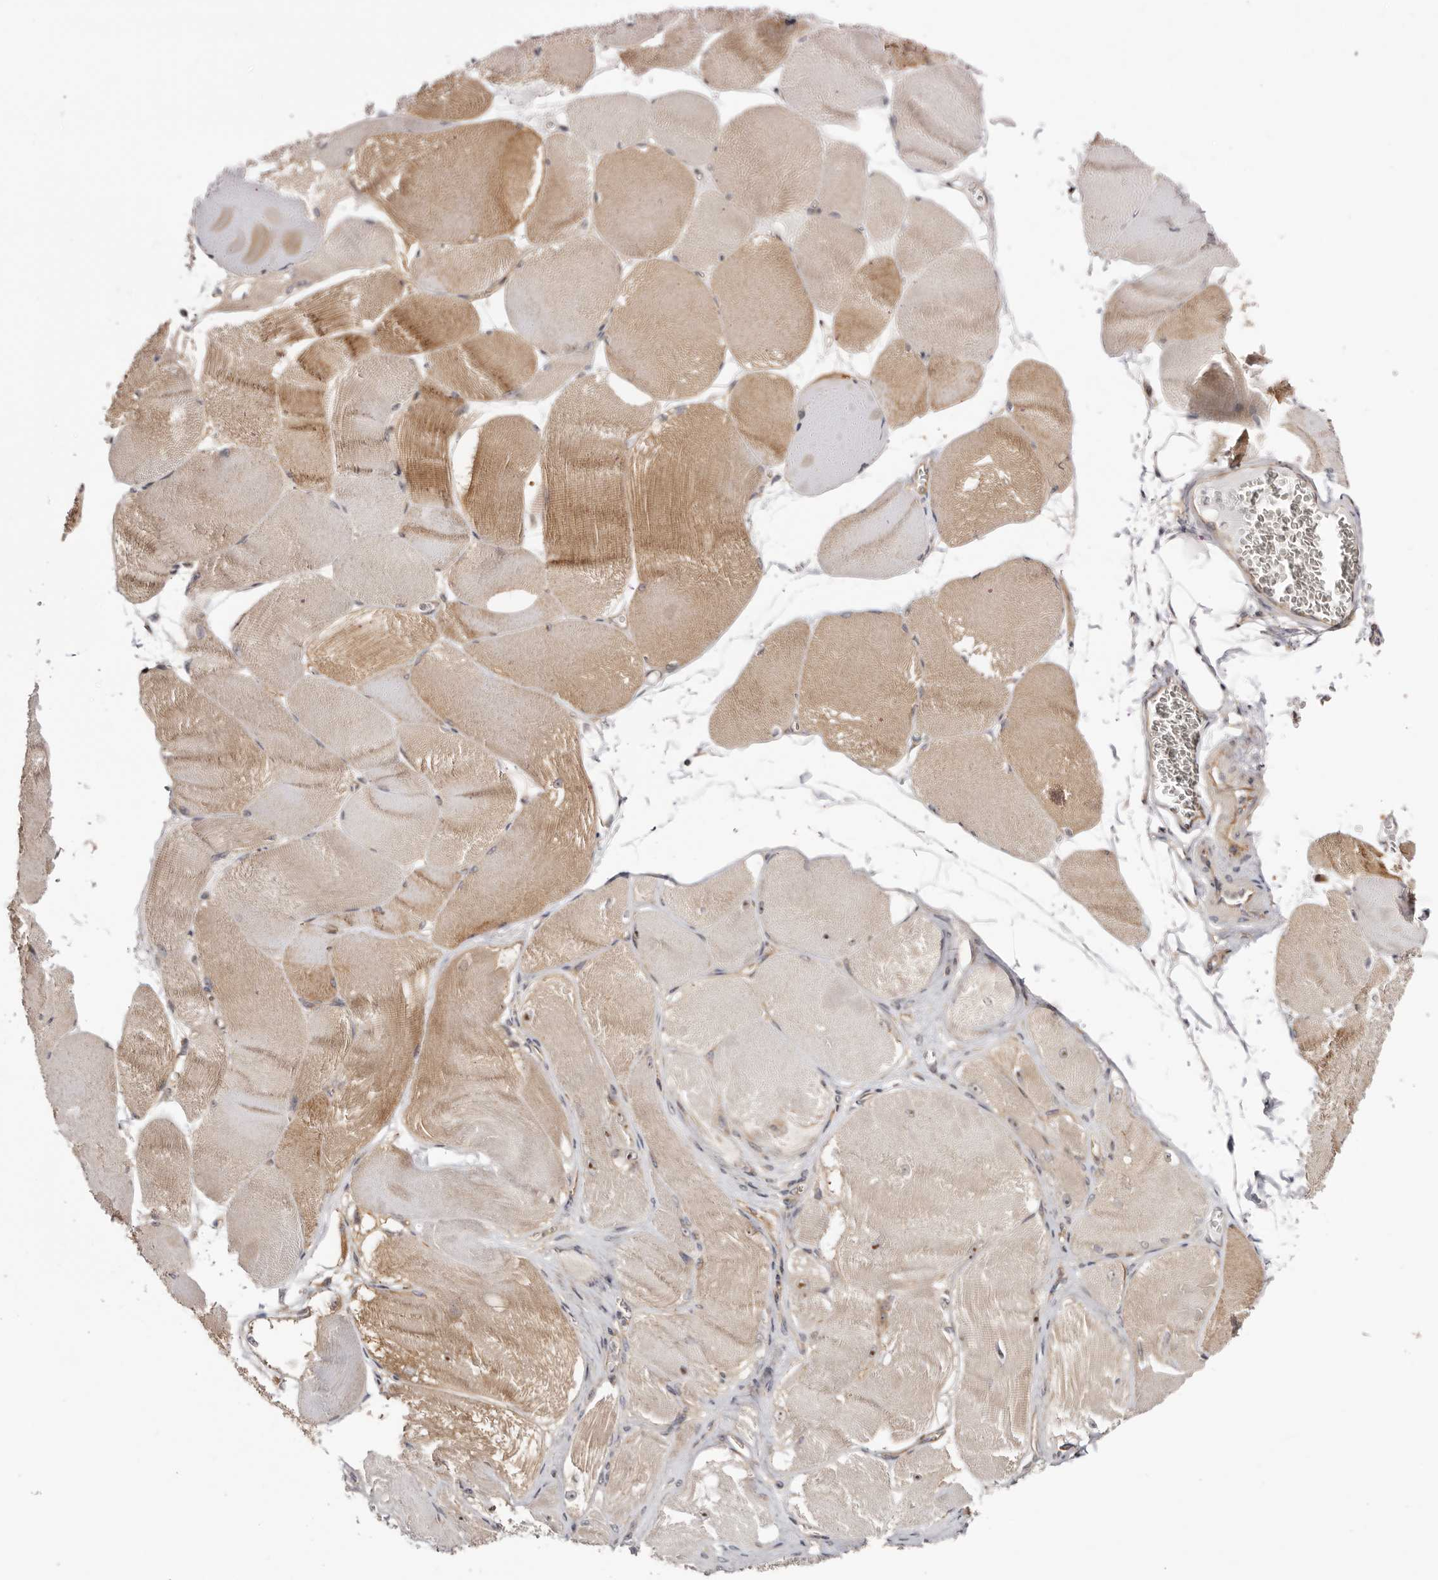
{"staining": {"intensity": "moderate", "quantity": "25%-75%", "location": "cytoplasmic/membranous,nuclear"}, "tissue": "skeletal muscle", "cell_type": "Myocytes", "image_type": "normal", "snomed": [{"axis": "morphology", "description": "Normal tissue, NOS"}, {"axis": "morphology", "description": "Basal cell carcinoma"}, {"axis": "topography", "description": "Skeletal muscle"}], "caption": "IHC histopathology image of normal human skeletal muscle stained for a protein (brown), which exhibits medium levels of moderate cytoplasmic/membranous,nuclear expression in about 25%-75% of myocytes.", "gene": "PANK4", "patient": {"sex": "female", "age": 64}}